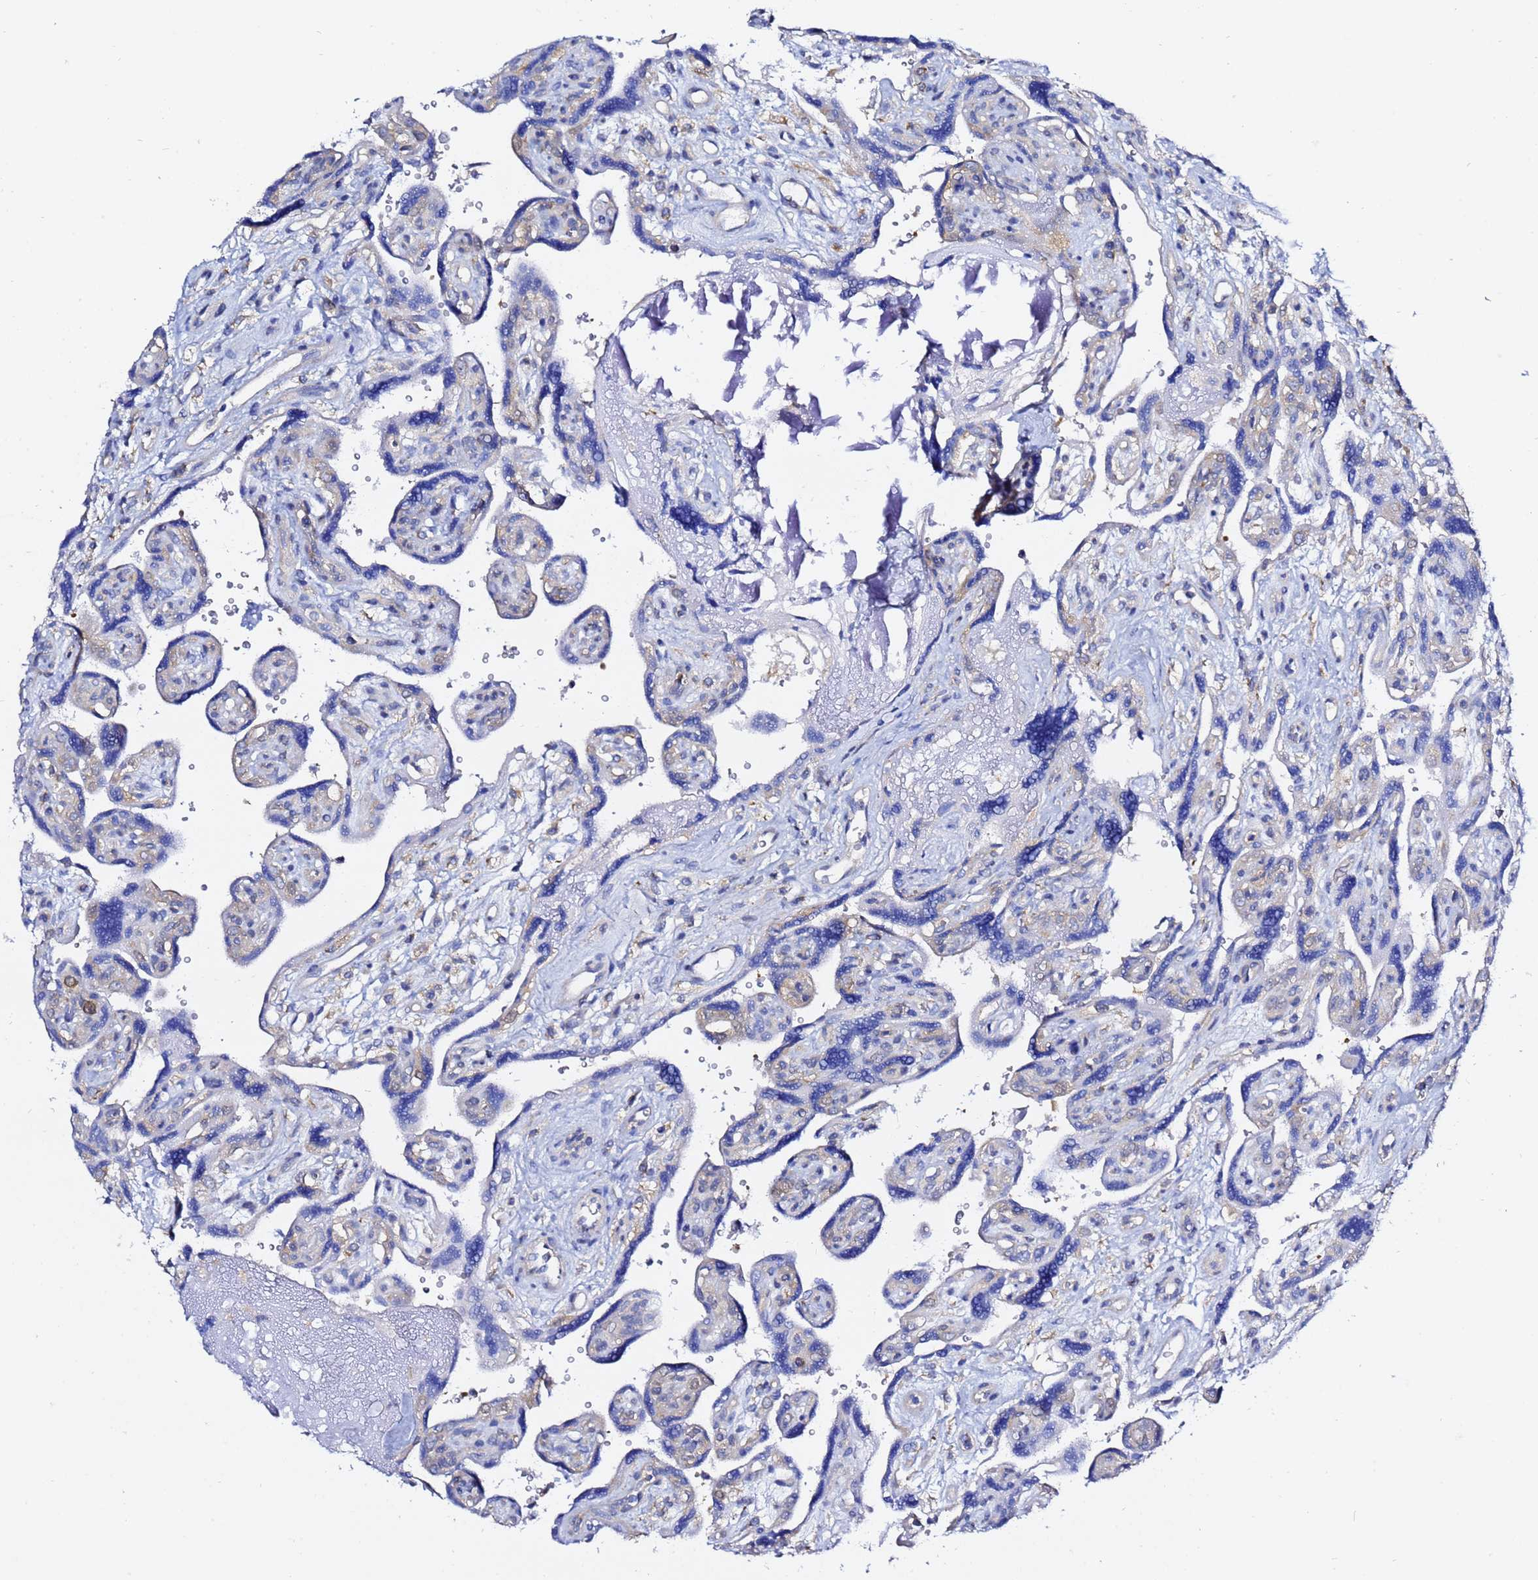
{"staining": {"intensity": "negative", "quantity": "none", "location": "none"}, "tissue": "placenta", "cell_type": "Decidual cells", "image_type": "normal", "snomed": [{"axis": "morphology", "description": "Normal tissue, NOS"}, {"axis": "topography", "description": "Placenta"}], "caption": "This is an immunohistochemistry histopathology image of normal placenta. There is no positivity in decidual cells.", "gene": "LENG1", "patient": {"sex": "female", "age": 39}}